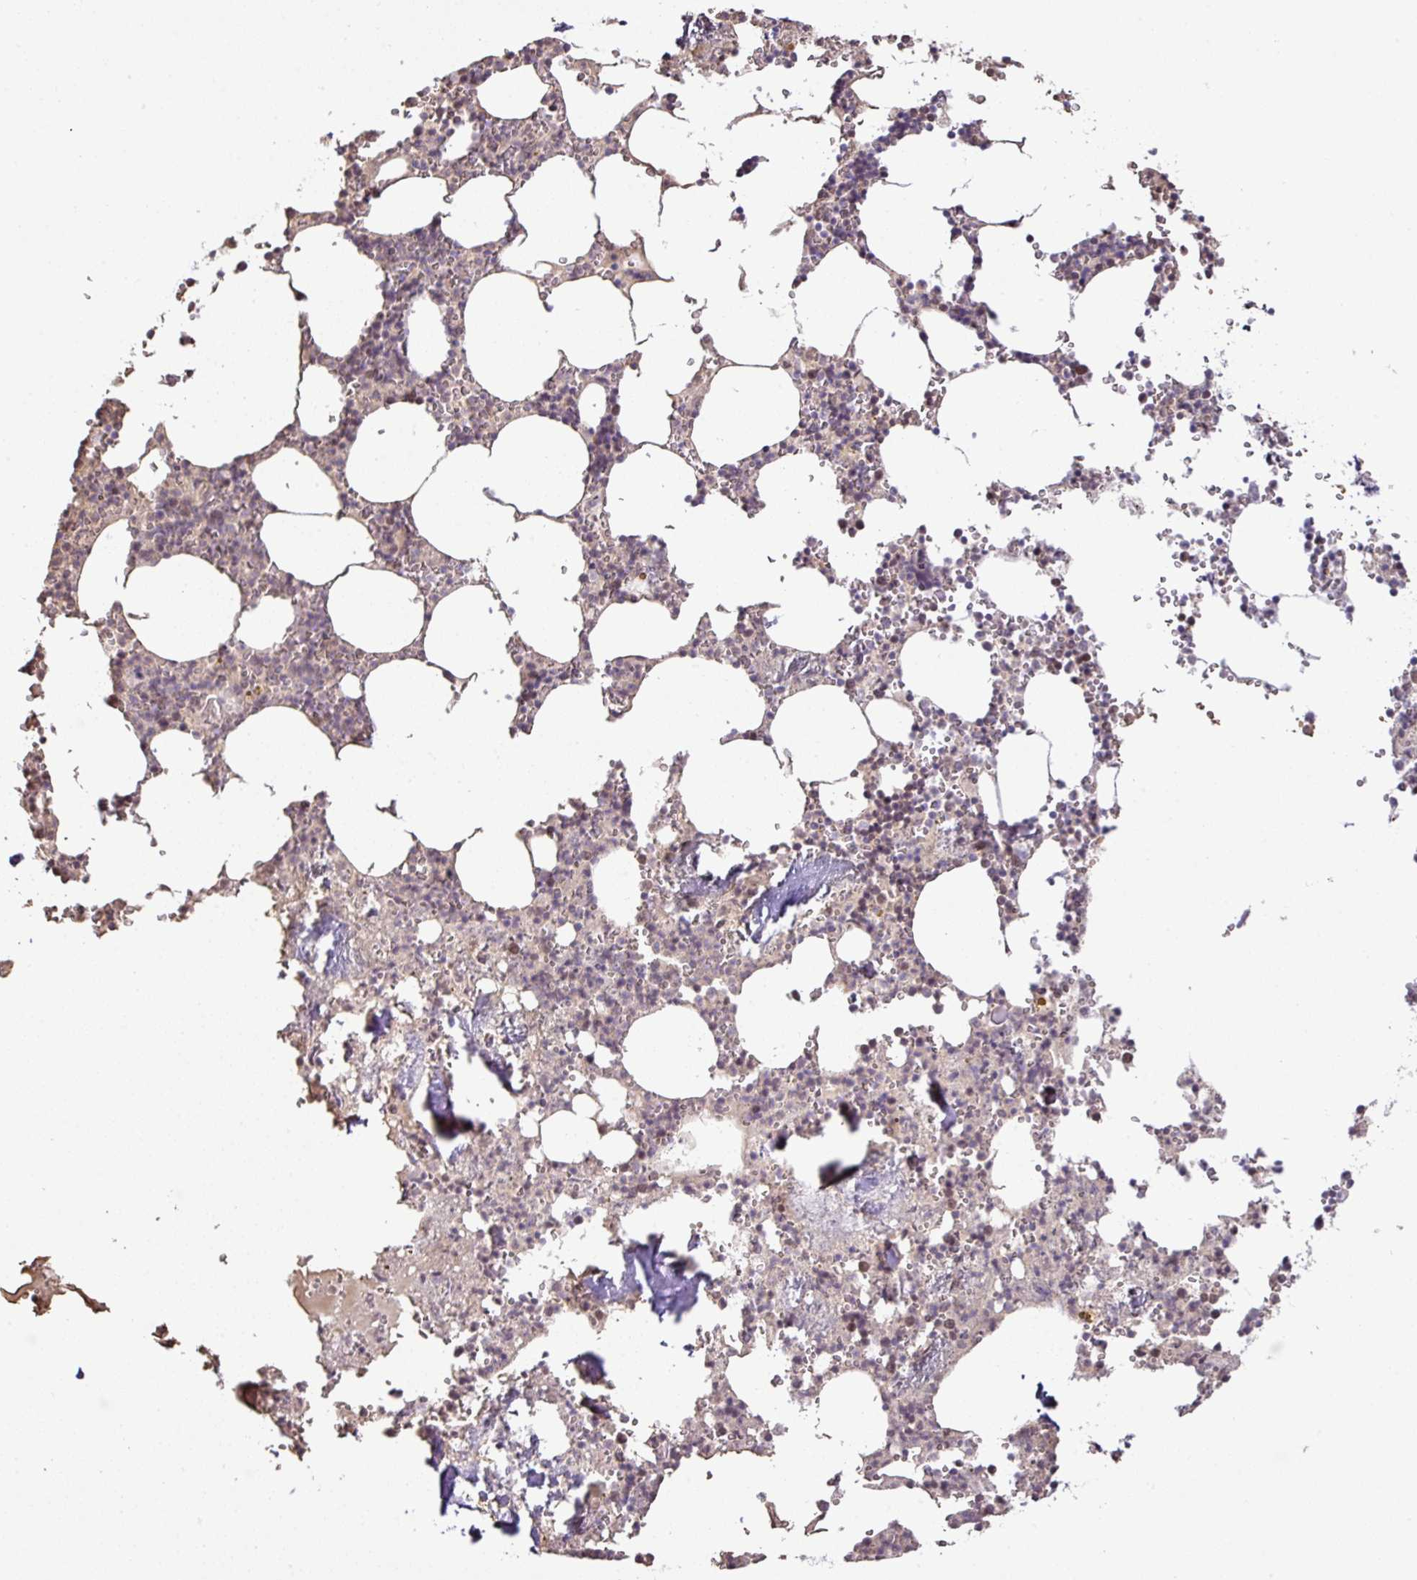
{"staining": {"intensity": "moderate", "quantity": "<25%", "location": "nuclear"}, "tissue": "bone marrow", "cell_type": "Hematopoietic cells", "image_type": "normal", "snomed": [{"axis": "morphology", "description": "Normal tissue, NOS"}, {"axis": "topography", "description": "Bone marrow"}], "caption": "DAB immunohistochemical staining of normal human bone marrow shows moderate nuclear protein staining in about <25% of hematopoietic cells. Immunohistochemistry (ihc) stains the protein in brown and the nuclei are stained blue.", "gene": "PARP2", "patient": {"sex": "male", "age": 54}}